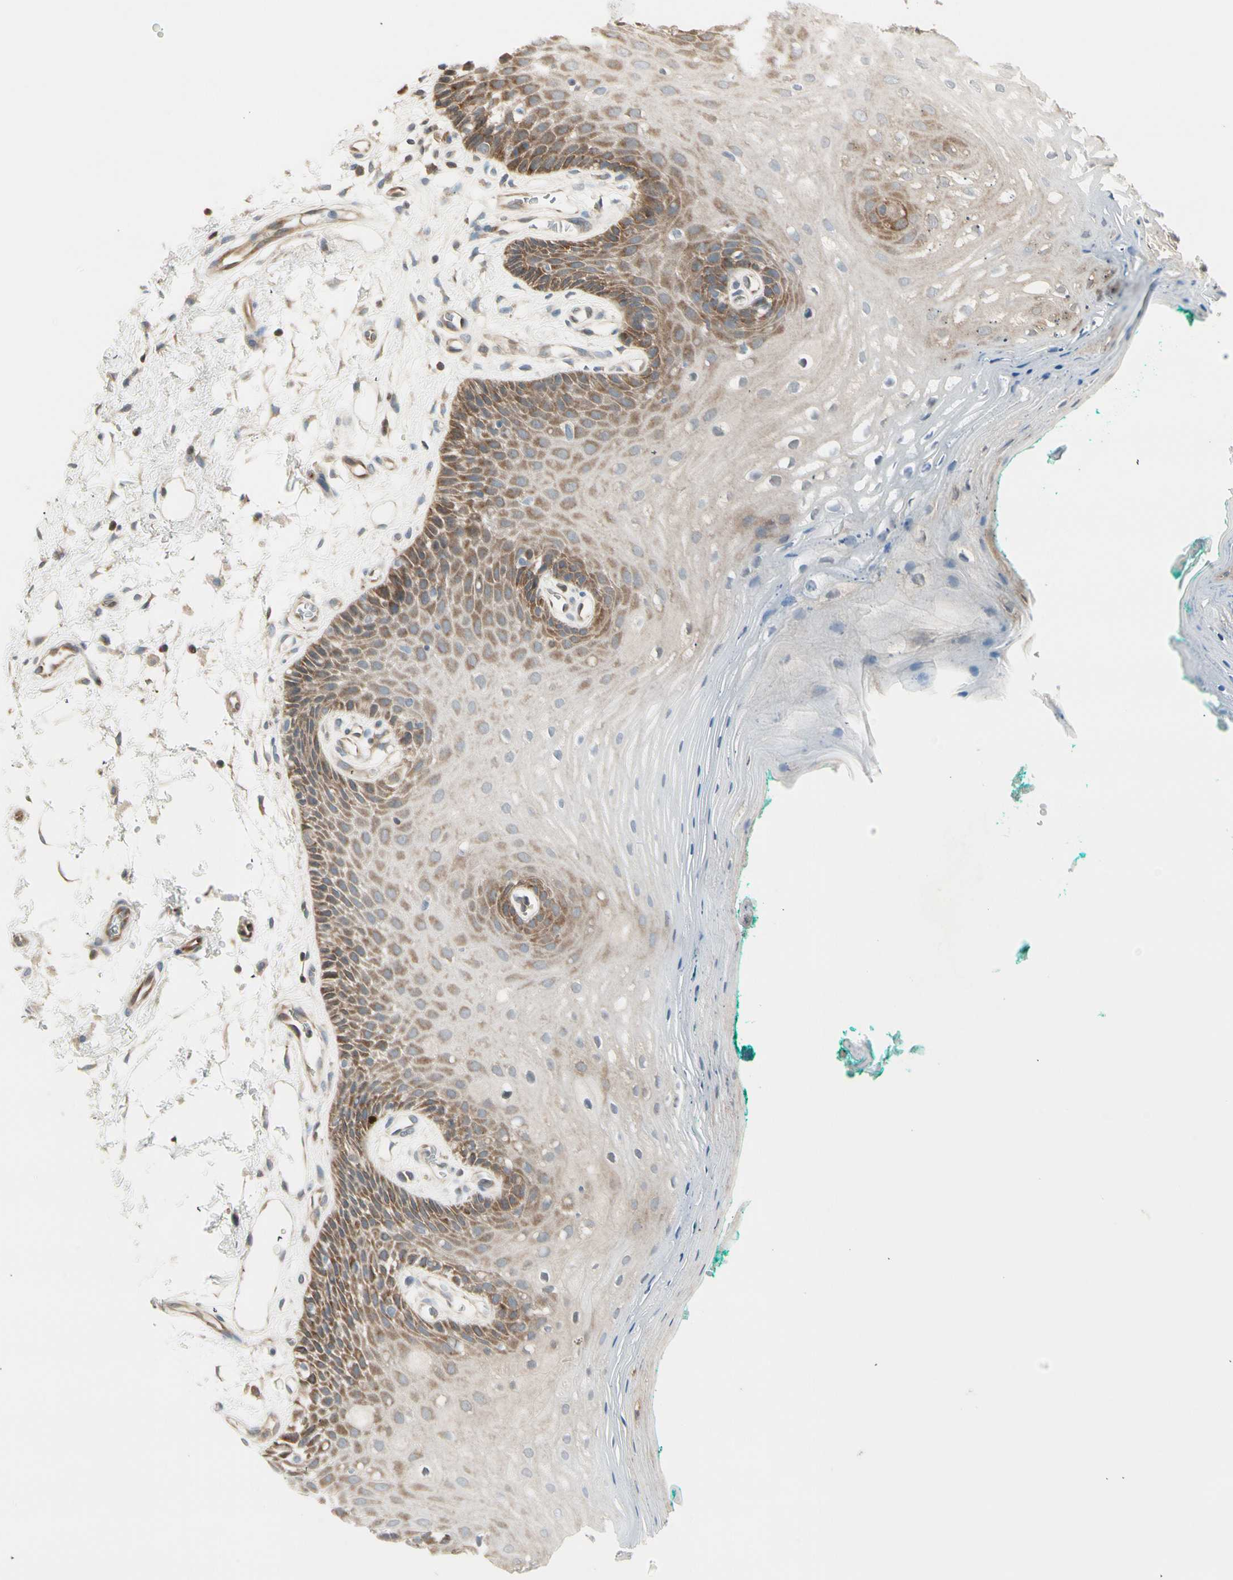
{"staining": {"intensity": "moderate", "quantity": ">75%", "location": "cytoplasmic/membranous"}, "tissue": "oral mucosa", "cell_type": "Squamous epithelial cells", "image_type": "normal", "snomed": [{"axis": "morphology", "description": "Normal tissue, NOS"}, {"axis": "topography", "description": "Skeletal muscle"}, {"axis": "topography", "description": "Oral tissue"}, {"axis": "topography", "description": "Peripheral nerve tissue"}], "caption": "Immunohistochemistry (IHC) image of unremarkable oral mucosa stained for a protein (brown), which shows medium levels of moderate cytoplasmic/membranous expression in approximately >75% of squamous epithelial cells.", "gene": "OXSR1", "patient": {"sex": "female", "age": 84}}